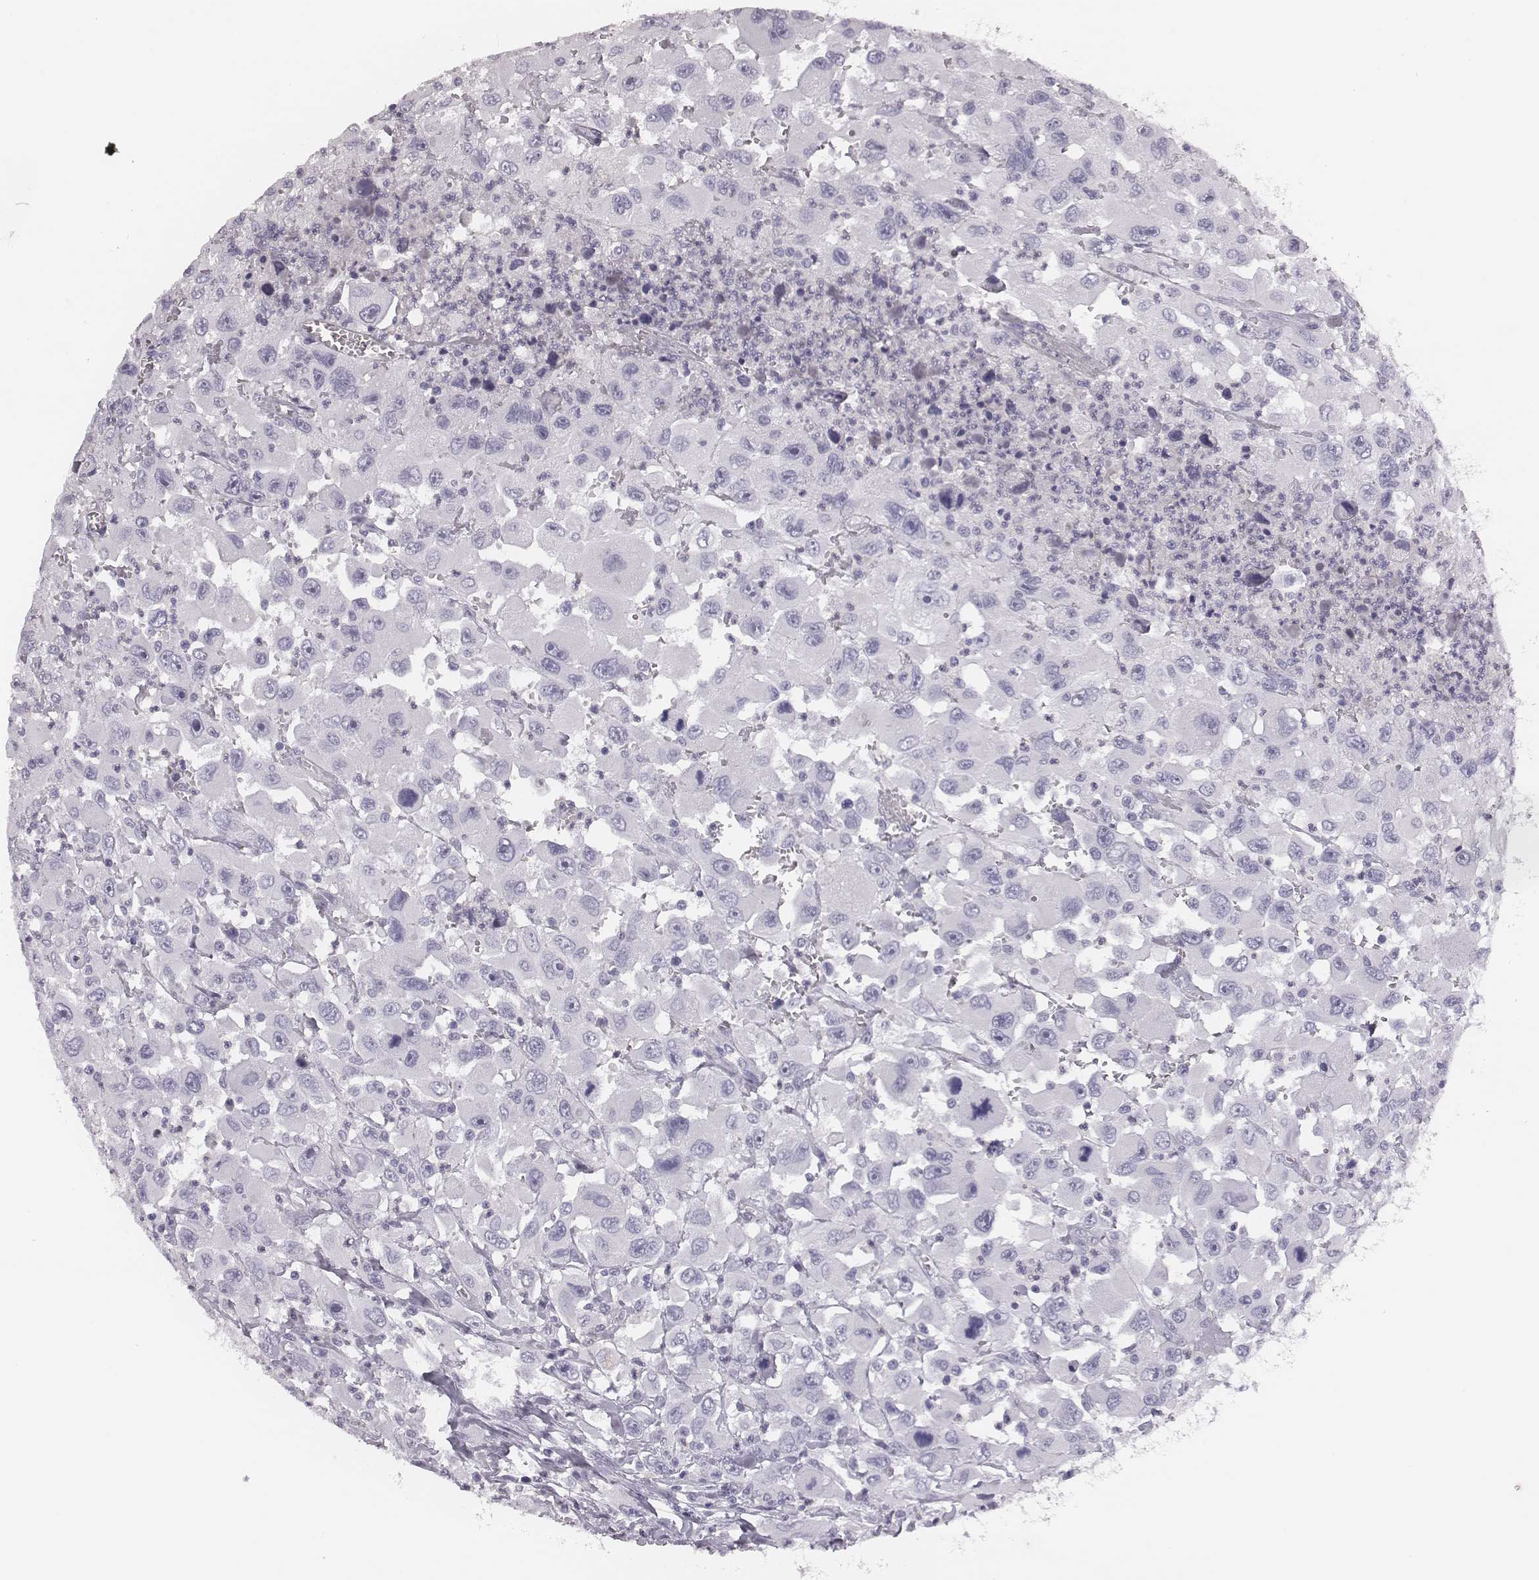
{"staining": {"intensity": "negative", "quantity": "none", "location": "none"}, "tissue": "head and neck cancer", "cell_type": "Tumor cells", "image_type": "cancer", "snomed": [{"axis": "morphology", "description": "Squamous cell carcinoma, NOS"}, {"axis": "morphology", "description": "Squamous cell carcinoma, metastatic, NOS"}, {"axis": "topography", "description": "Oral tissue"}, {"axis": "topography", "description": "Head-Neck"}], "caption": "A photomicrograph of head and neck metastatic squamous cell carcinoma stained for a protein demonstrates no brown staining in tumor cells.", "gene": "CSH1", "patient": {"sex": "female", "age": 85}}